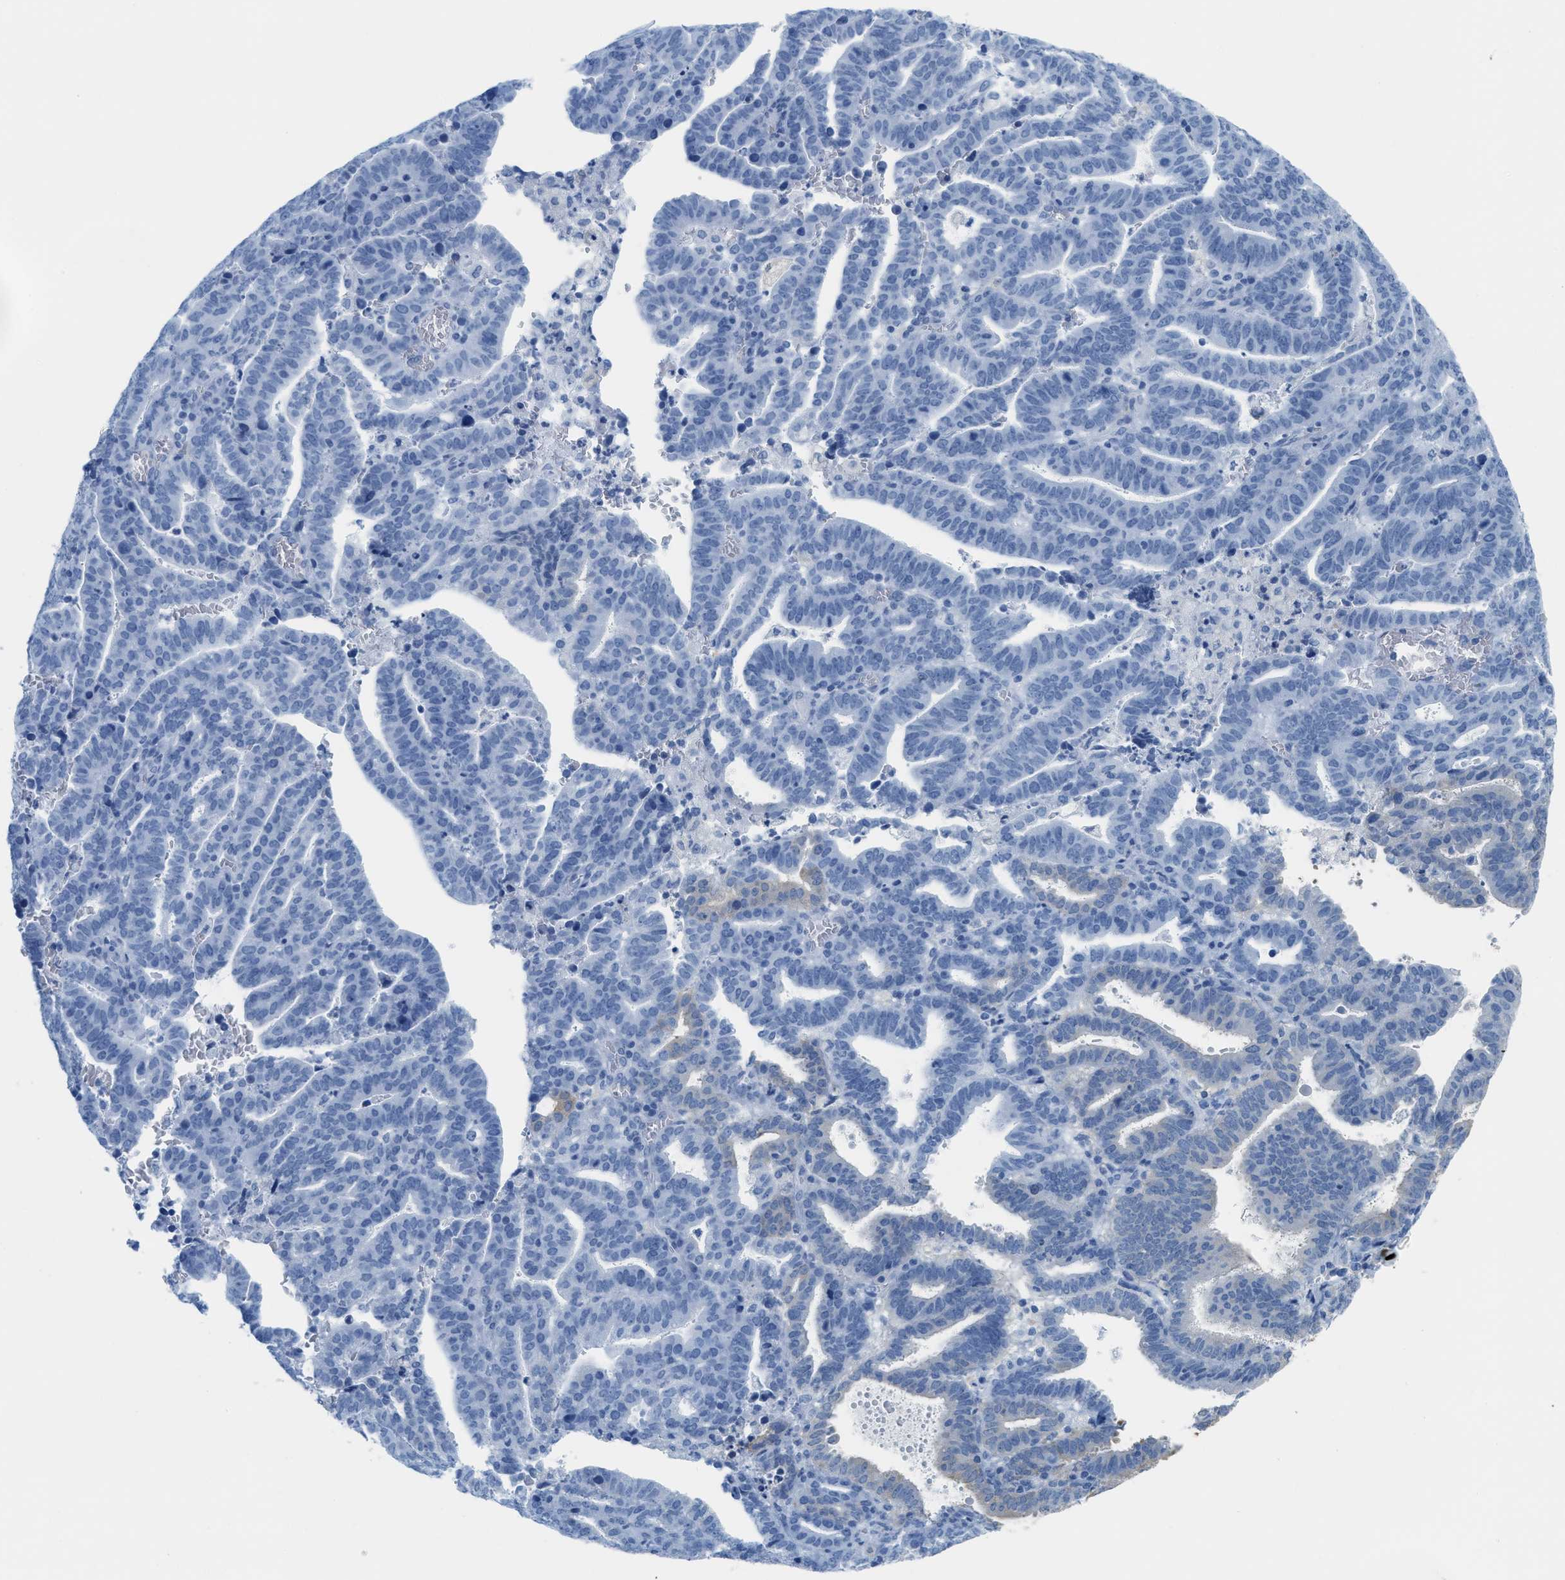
{"staining": {"intensity": "negative", "quantity": "none", "location": "none"}, "tissue": "endometrial cancer", "cell_type": "Tumor cells", "image_type": "cancer", "snomed": [{"axis": "morphology", "description": "Adenocarcinoma, NOS"}, {"axis": "topography", "description": "Uterus"}], "caption": "An image of human endometrial cancer (adenocarcinoma) is negative for staining in tumor cells.", "gene": "ASGR1", "patient": {"sex": "female", "age": 83}}